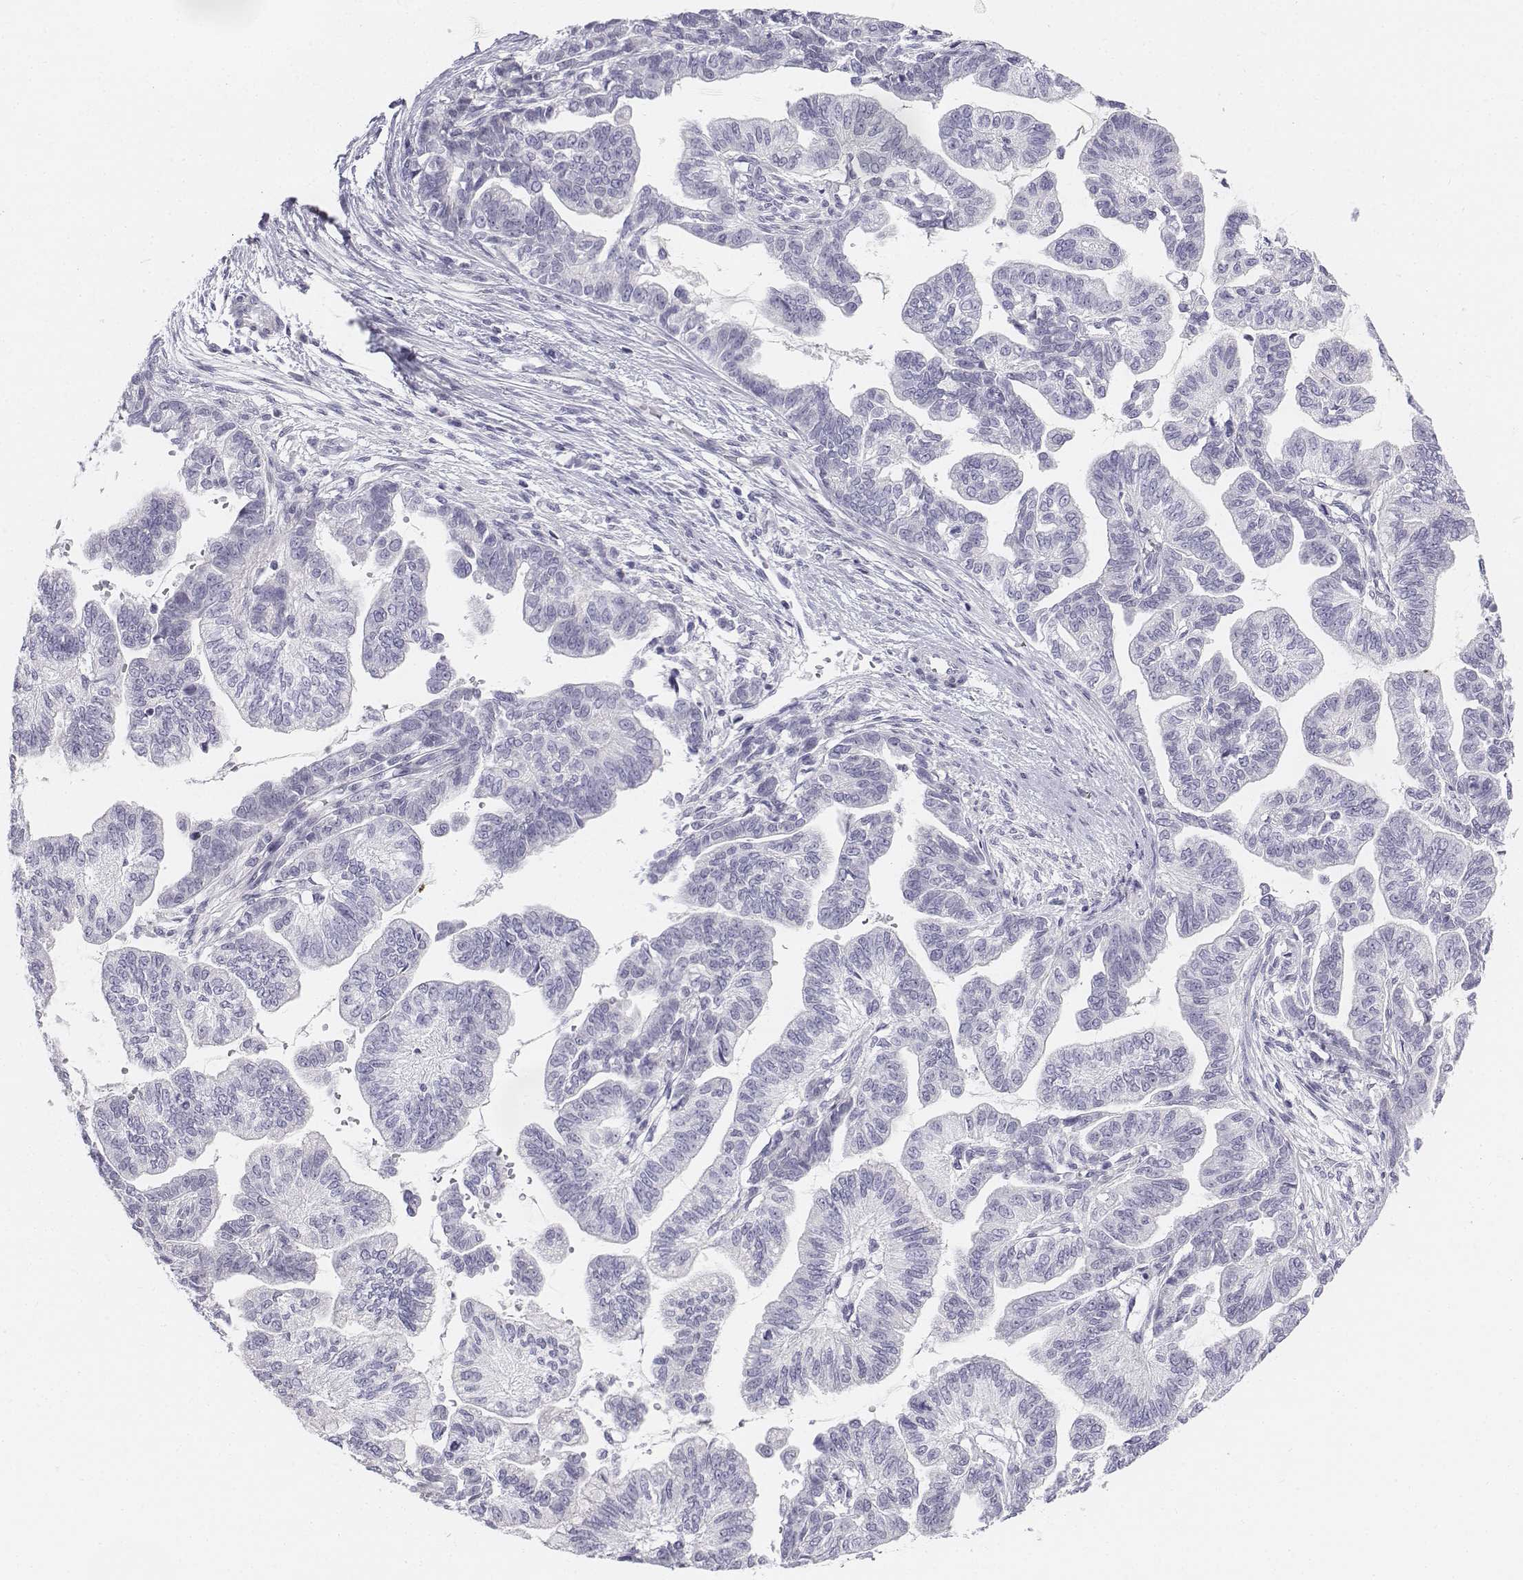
{"staining": {"intensity": "negative", "quantity": "none", "location": "none"}, "tissue": "stomach cancer", "cell_type": "Tumor cells", "image_type": "cancer", "snomed": [{"axis": "morphology", "description": "Adenocarcinoma, NOS"}, {"axis": "topography", "description": "Stomach"}], "caption": "IHC of stomach adenocarcinoma displays no positivity in tumor cells.", "gene": "TH", "patient": {"sex": "male", "age": 83}}